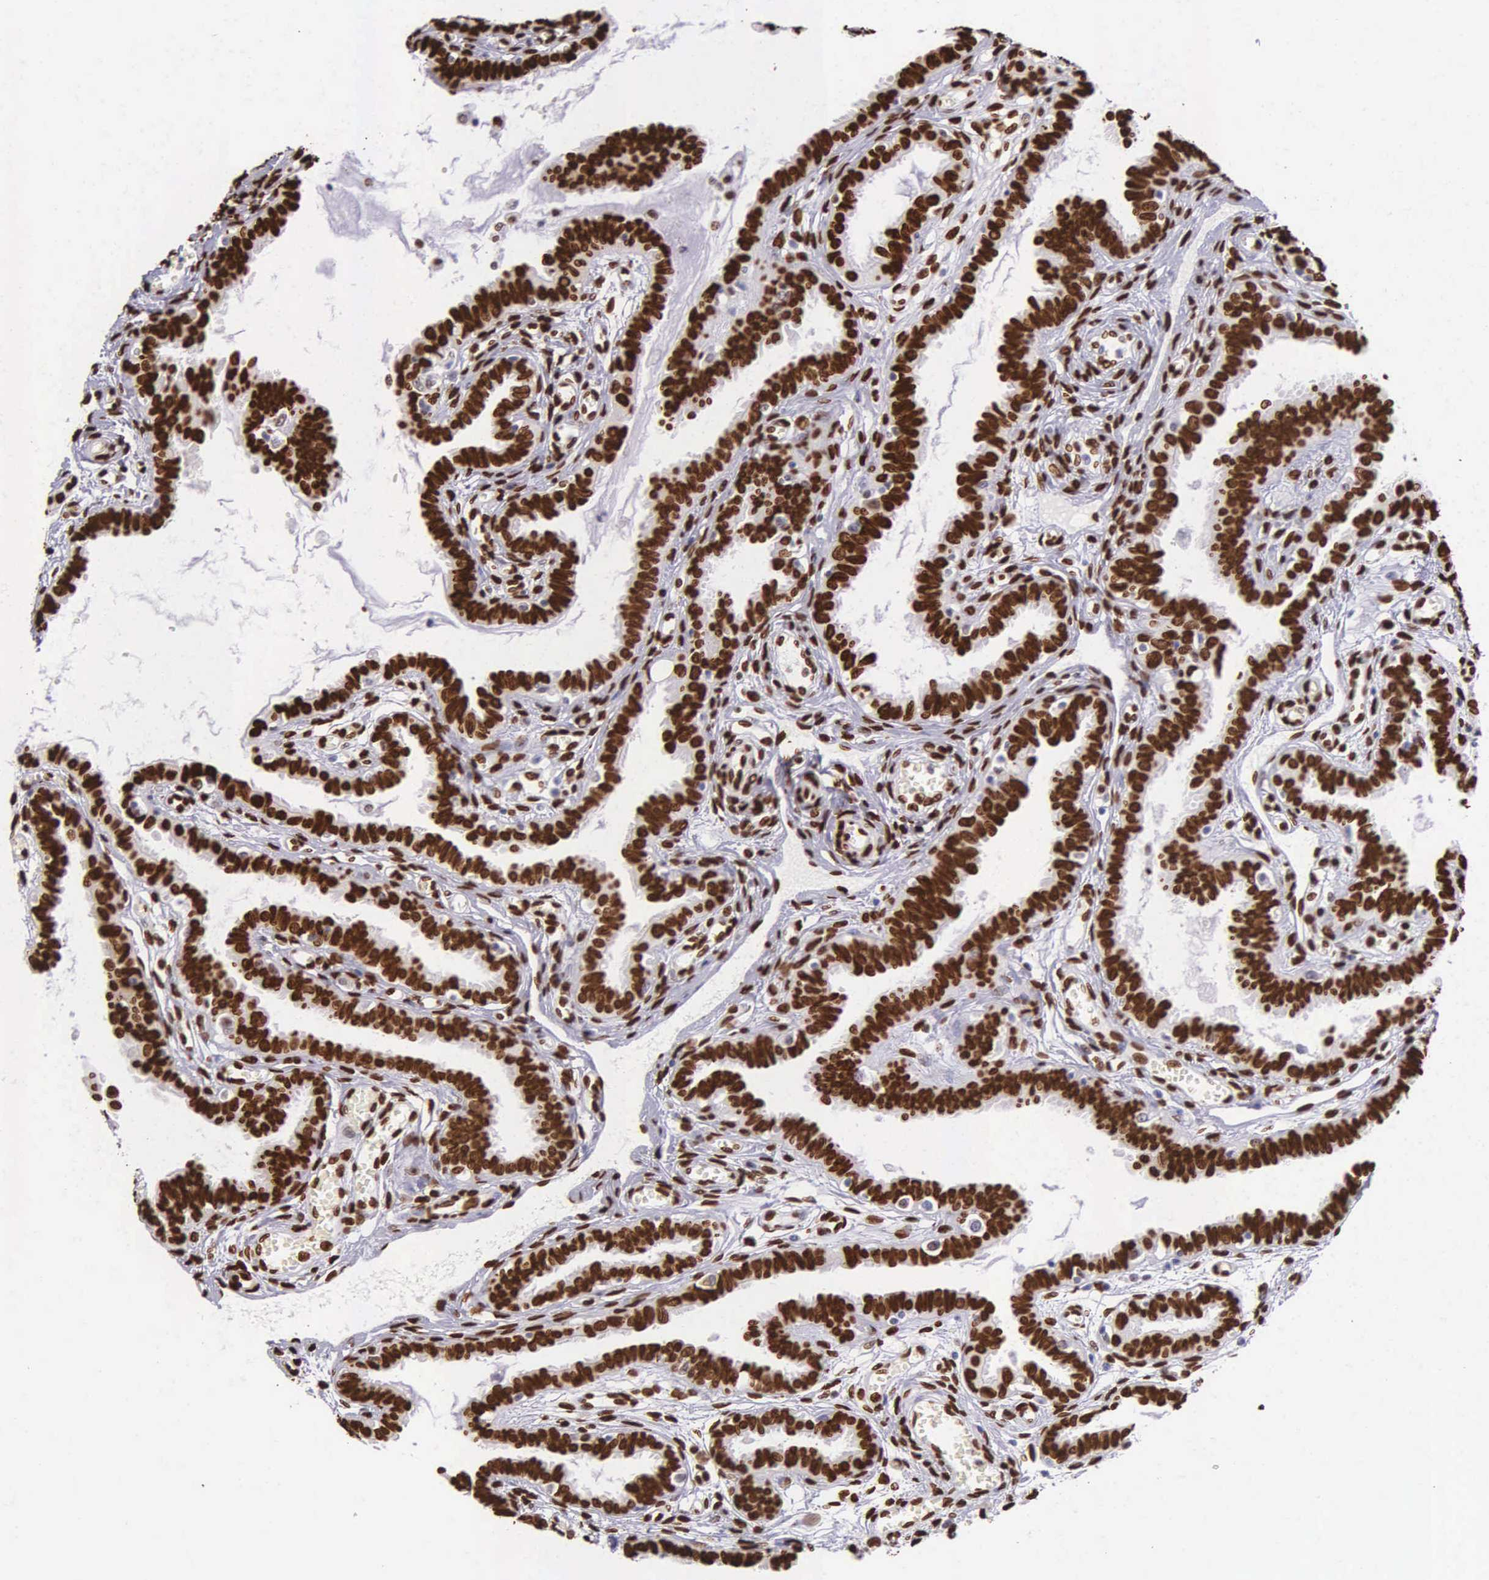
{"staining": {"intensity": "strong", "quantity": ">75%", "location": "nuclear"}, "tissue": "fallopian tube", "cell_type": "Glandular cells", "image_type": "normal", "snomed": [{"axis": "morphology", "description": "Normal tissue, NOS"}, {"axis": "topography", "description": "Fallopian tube"}], "caption": "The immunohistochemical stain shows strong nuclear positivity in glandular cells of normal fallopian tube.", "gene": "H1", "patient": {"sex": "female", "age": 67}}